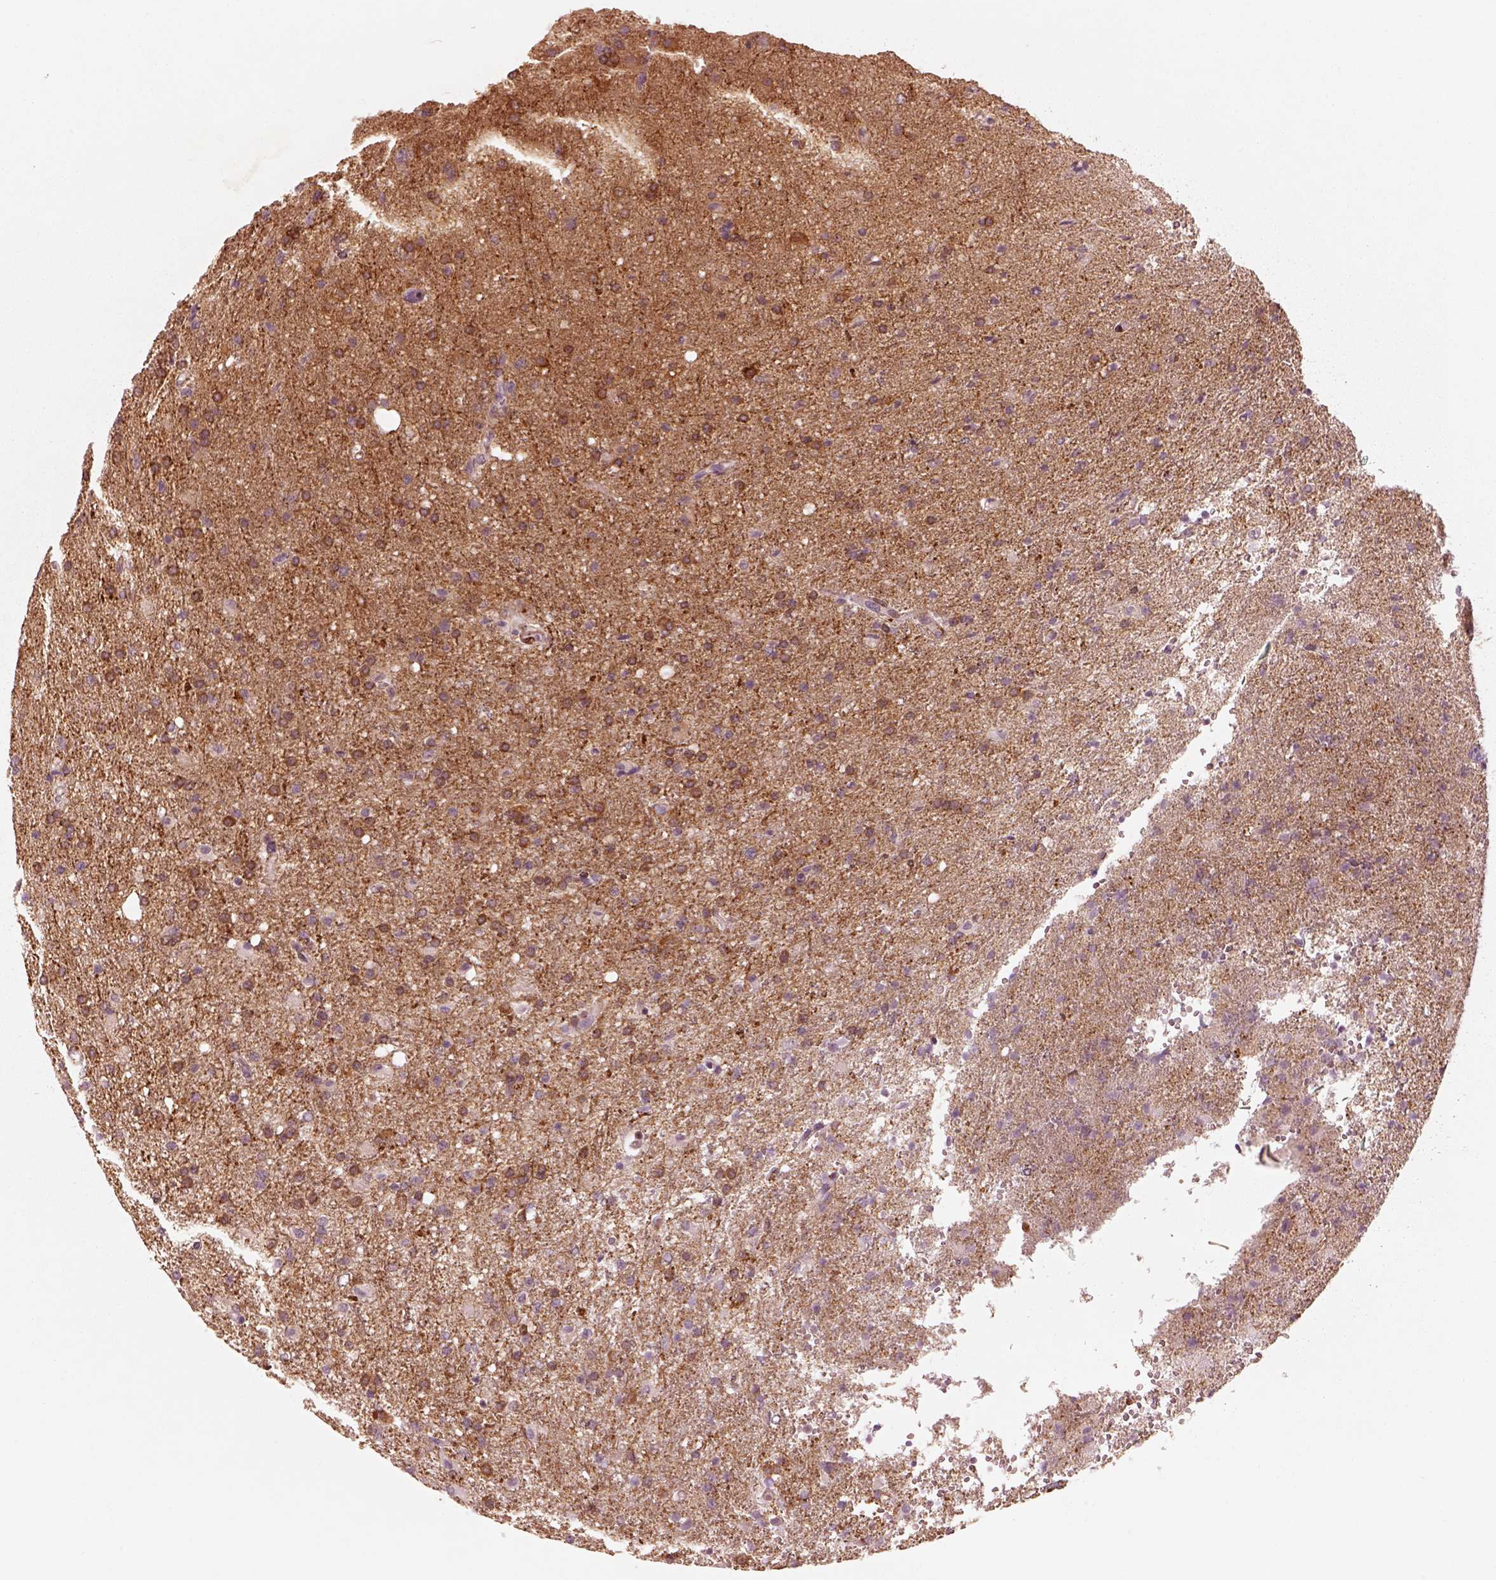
{"staining": {"intensity": "moderate", "quantity": "25%-75%", "location": "cytoplasmic/membranous"}, "tissue": "glioma", "cell_type": "Tumor cells", "image_type": "cancer", "snomed": [{"axis": "morphology", "description": "Glioma, malignant, Low grade"}, {"axis": "topography", "description": "Brain"}], "caption": "Brown immunohistochemical staining in glioma reveals moderate cytoplasmic/membranous positivity in about 25%-75% of tumor cells.", "gene": "DNAAF9", "patient": {"sex": "female", "age": 58}}